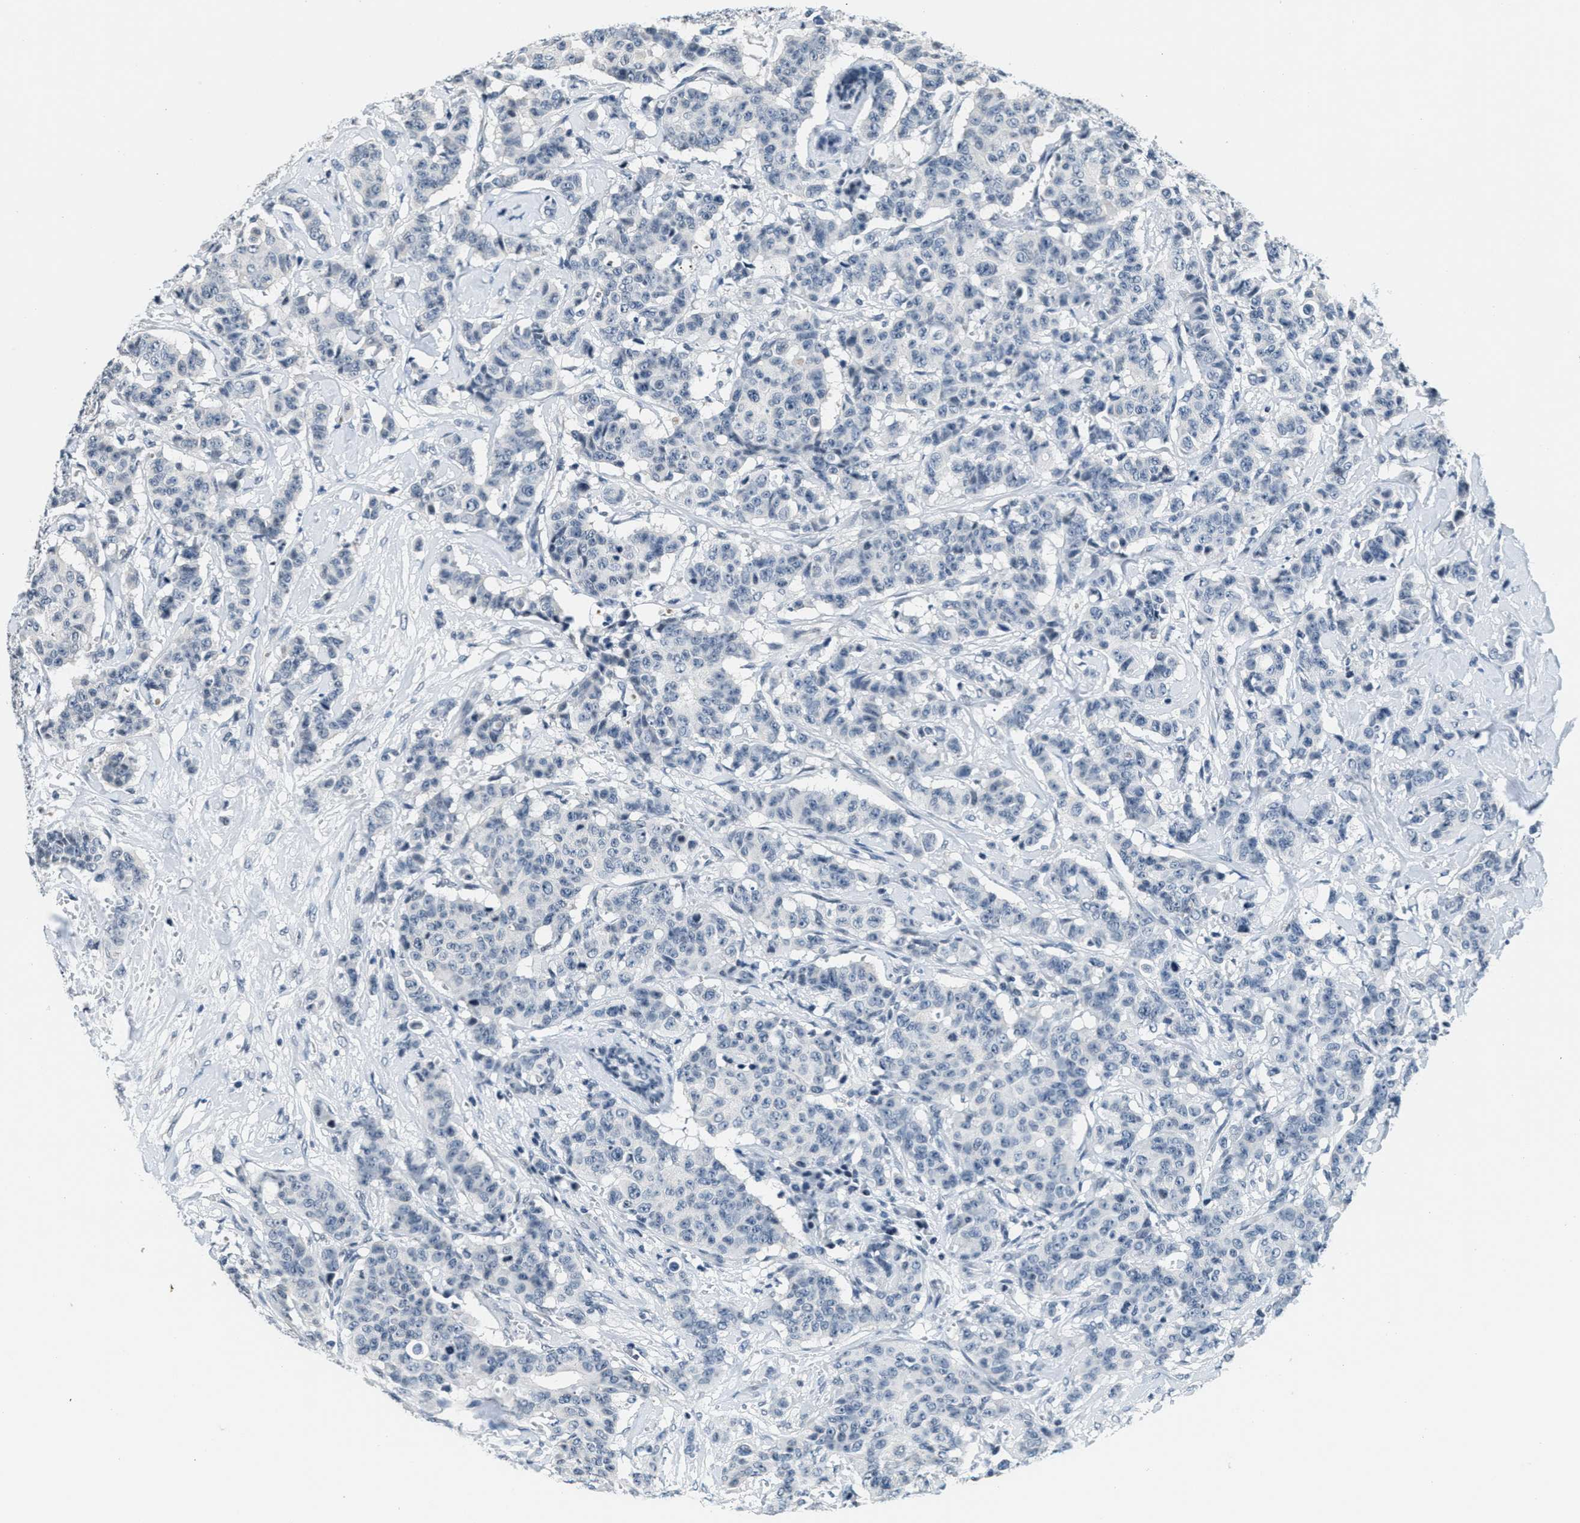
{"staining": {"intensity": "negative", "quantity": "none", "location": "none"}, "tissue": "breast cancer", "cell_type": "Tumor cells", "image_type": "cancer", "snomed": [{"axis": "morphology", "description": "Normal tissue, NOS"}, {"axis": "morphology", "description": "Duct carcinoma"}, {"axis": "topography", "description": "Breast"}], "caption": "Immunohistochemistry of human infiltrating ductal carcinoma (breast) demonstrates no expression in tumor cells. Brightfield microscopy of immunohistochemistry (IHC) stained with DAB (brown) and hematoxylin (blue), captured at high magnification.", "gene": "CA4", "patient": {"sex": "female", "age": 40}}